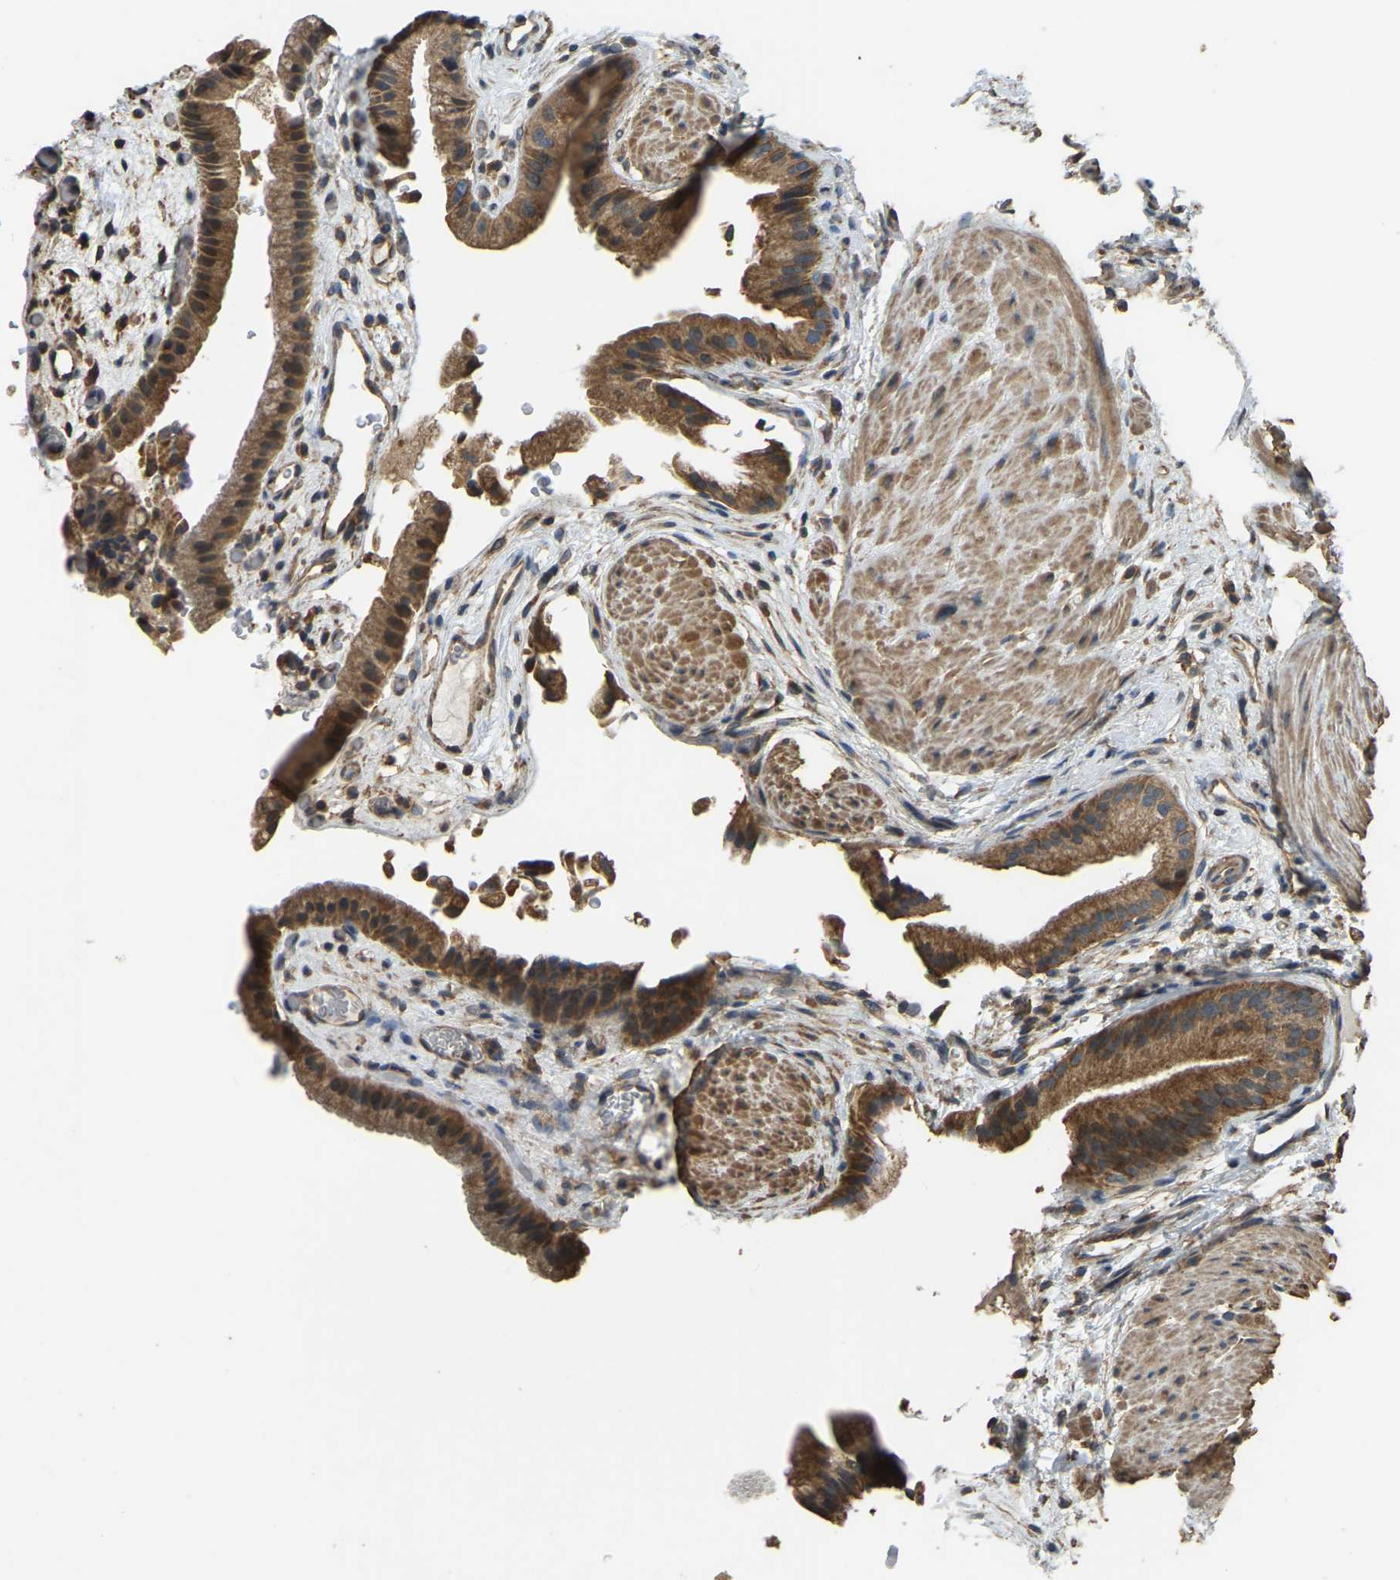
{"staining": {"intensity": "moderate", "quantity": ">75%", "location": "cytoplasmic/membranous"}, "tissue": "gallbladder", "cell_type": "Glandular cells", "image_type": "normal", "snomed": [{"axis": "morphology", "description": "Normal tissue, NOS"}, {"axis": "topography", "description": "Gallbladder"}], "caption": "This is an image of immunohistochemistry staining of normal gallbladder, which shows moderate staining in the cytoplasmic/membranous of glandular cells.", "gene": "GNG2", "patient": {"sex": "male", "age": 49}}